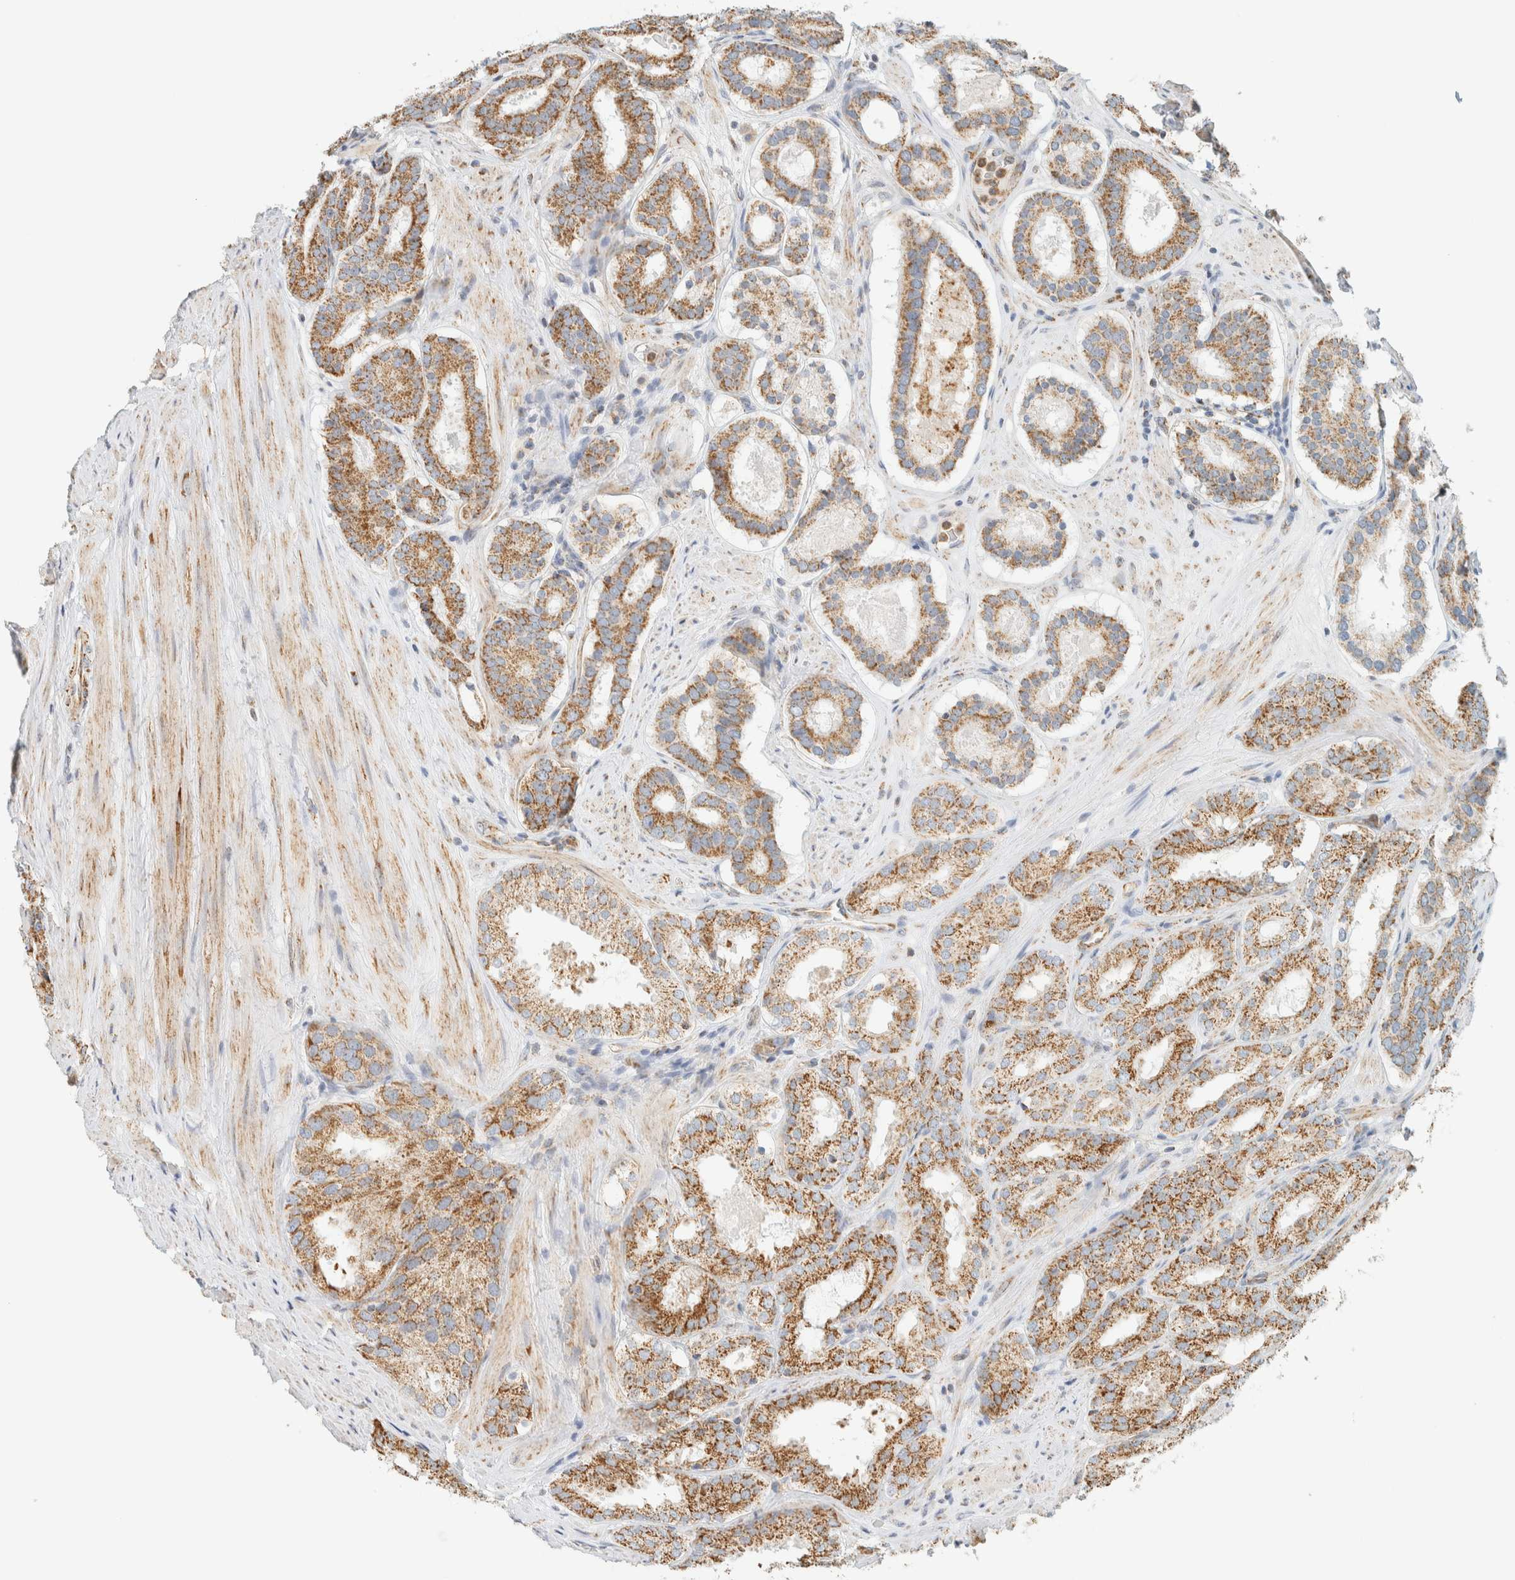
{"staining": {"intensity": "moderate", "quantity": ">75%", "location": "cytoplasmic/membranous"}, "tissue": "prostate cancer", "cell_type": "Tumor cells", "image_type": "cancer", "snomed": [{"axis": "morphology", "description": "Adenocarcinoma, Low grade"}, {"axis": "topography", "description": "Prostate"}], "caption": "Tumor cells display moderate cytoplasmic/membranous staining in approximately >75% of cells in prostate cancer (low-grade adenocarcinoma).", "gene": "KIFAP3", "patient": {"sex": "male", "age": 69}}